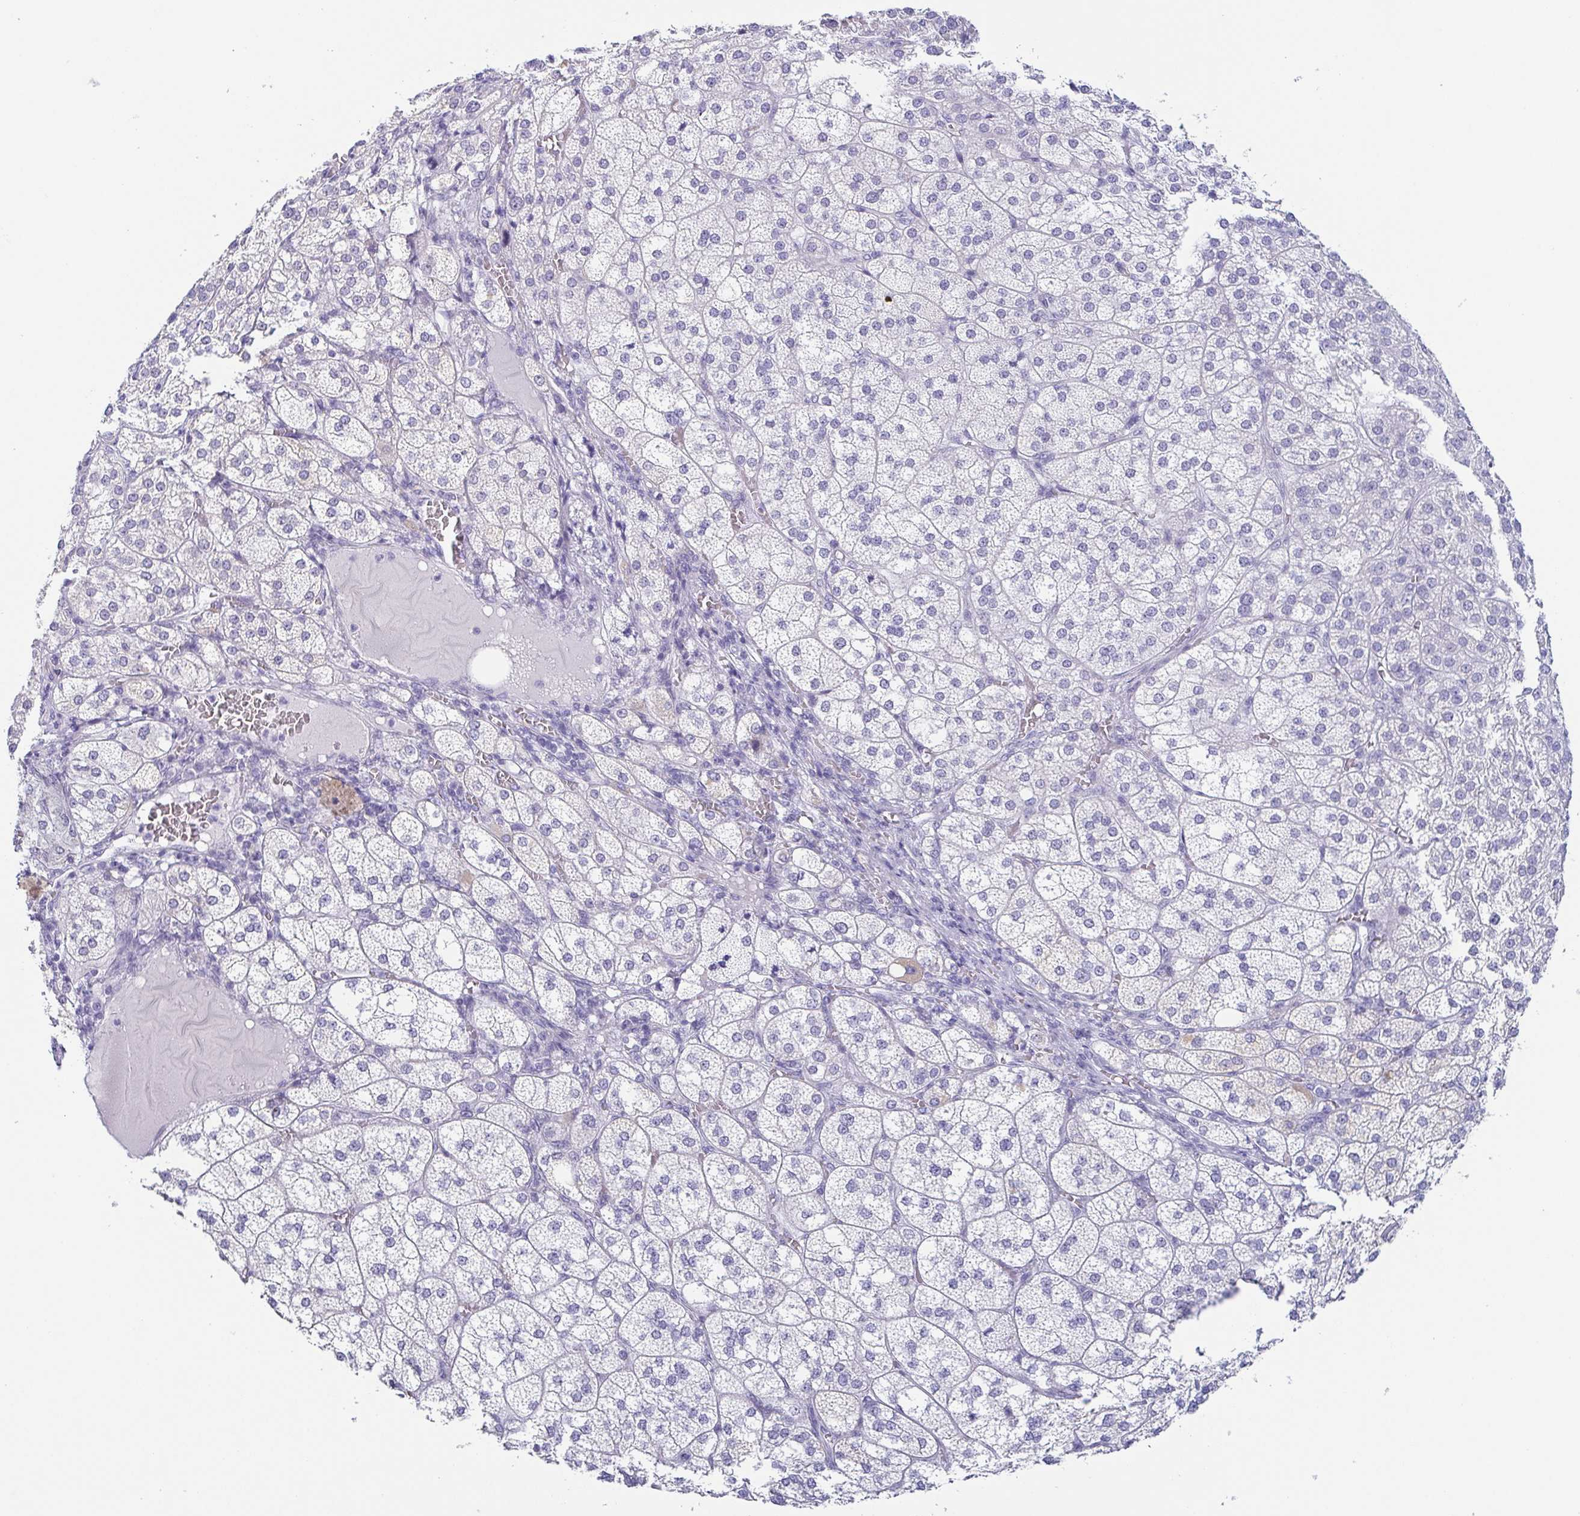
{"staining": {"intensity": "negative", "quantity": "none", "location": "none"}, "tissue": "adrenal gland", "cell_type": "Glandular cells", "image_type": "normal", "snomed": [{"axis": "morphology", "description": "Normal tissue, NOS"}, {"axis": "topography", "description": "Adrenal gland"}], "caption": "DAB immunohistochemical staining of normal adrenal gland displays no significant positivity in glandular cells. (Immunohistochemistry, brightfield microscopy, high magnification).", "gene": "PRR27", "patient": {"sex": "female", "age": 60}}